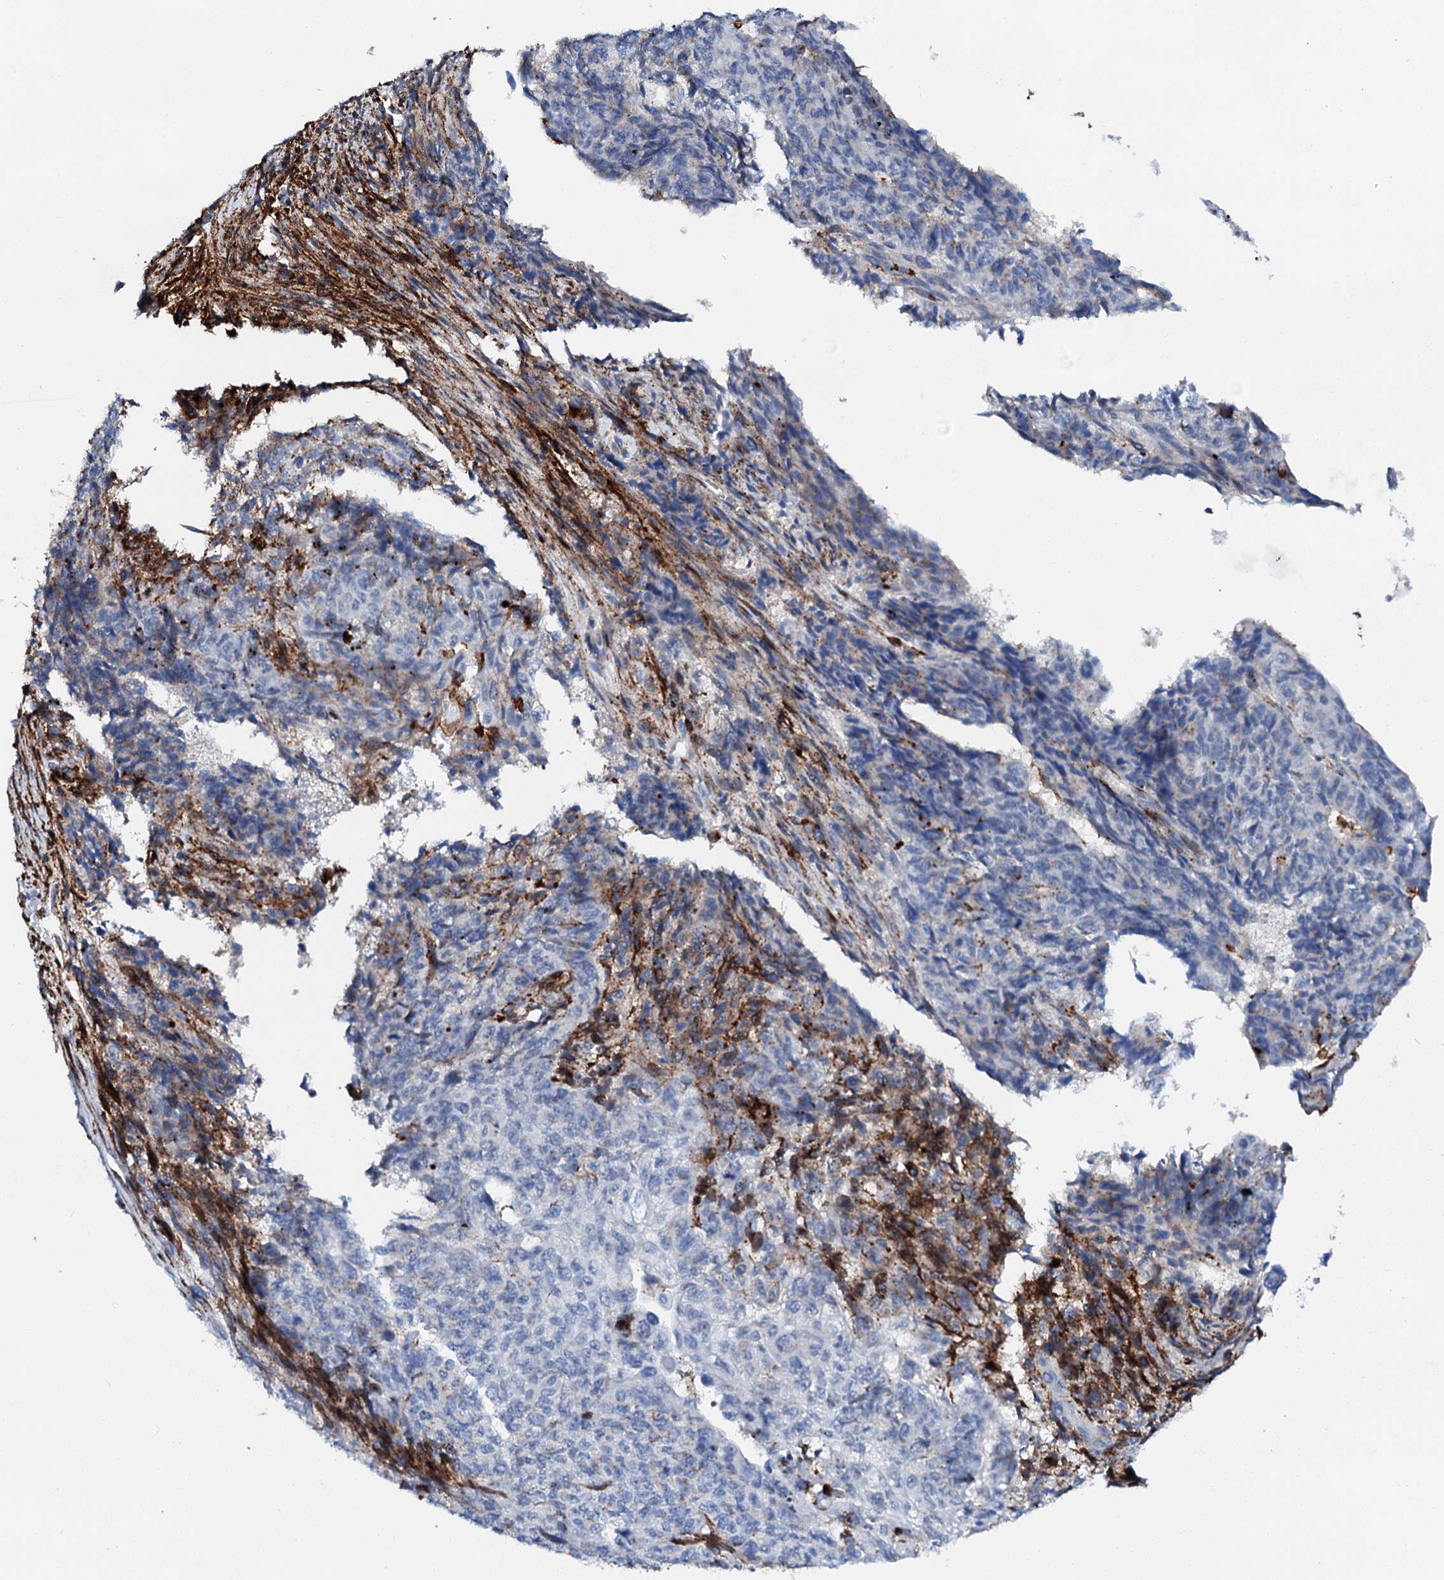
{"staining": {"intensity": "negative", "quantity": "none", "location": "none"}, "tissue": "endometrial cancer", "cell_type": "Tumor cells", "image_type": "cancer", "snomed": [{"axis": "morphology", "description": "Adenocarcinoma, NOS"}, {"axis": "topography", "description": "Endometrium"}], "caption": "An image of human adenocarcinoma (endometrial) is negative for staining in tumor cells. (Stains: DAB immunohistochemistry with hematoxylin counter stain, Microscopy: brightfield microscopy at high magnification).", "gene": "MED13L", "patient": {"sex": "female", "age": 32}}